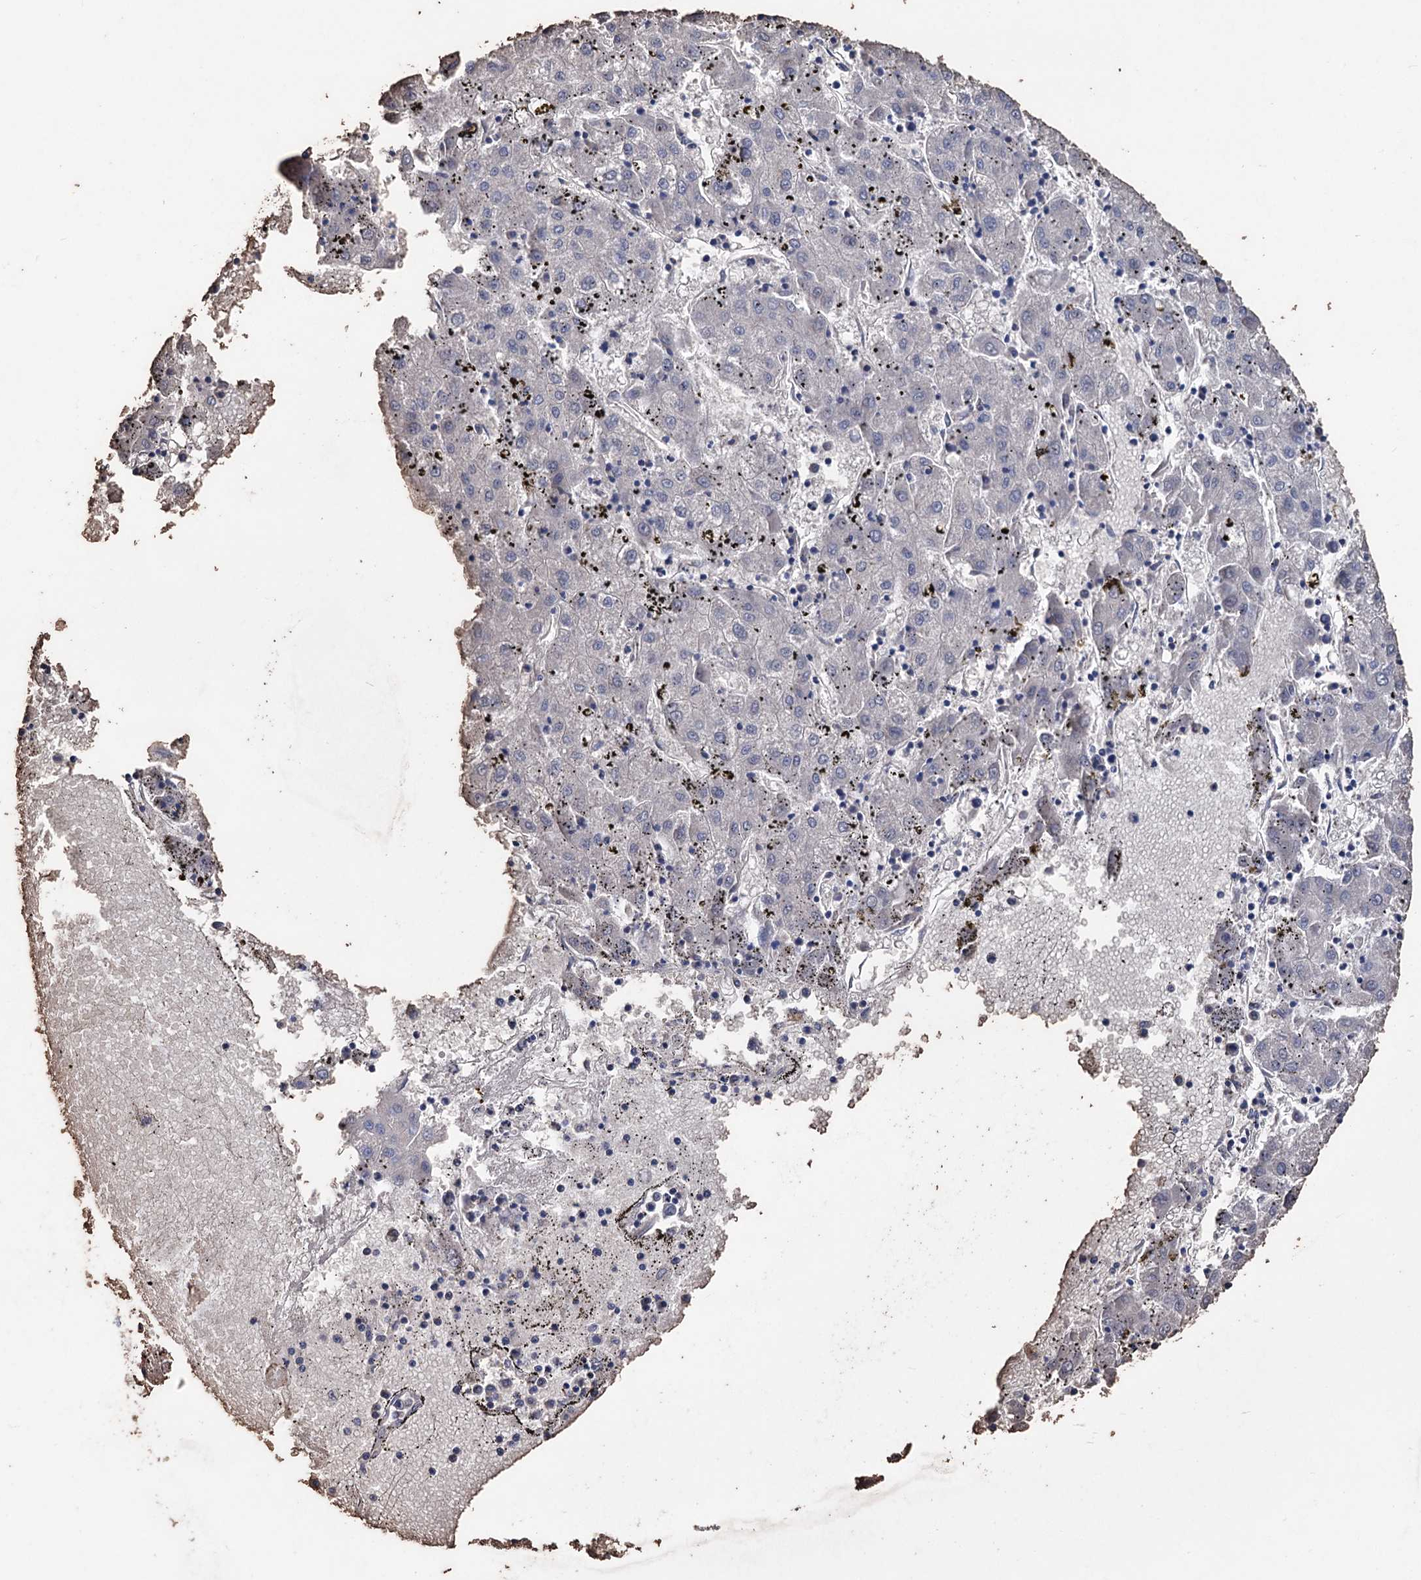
{"staining": {"intensity": "negative", "quantity": "none", "location": "none"}, "tissue": "liver cancer", "cell_type": "Tumor cells", "image_type": "cancer", "snomed": [{"axis": "morphology", "description": "Carcinoma, Hepatocellular, NOS"}, {"axis": "topography", "description": "Liver"}], "caption": "A micrograph of liver hepatocellular carcinoma stained for a protein displays no brown staining in tumor cells. (IHC, brightfield microscopy, high magnification).", "gene": "STING1", "patient": {"sex": "male", "age": 72}}